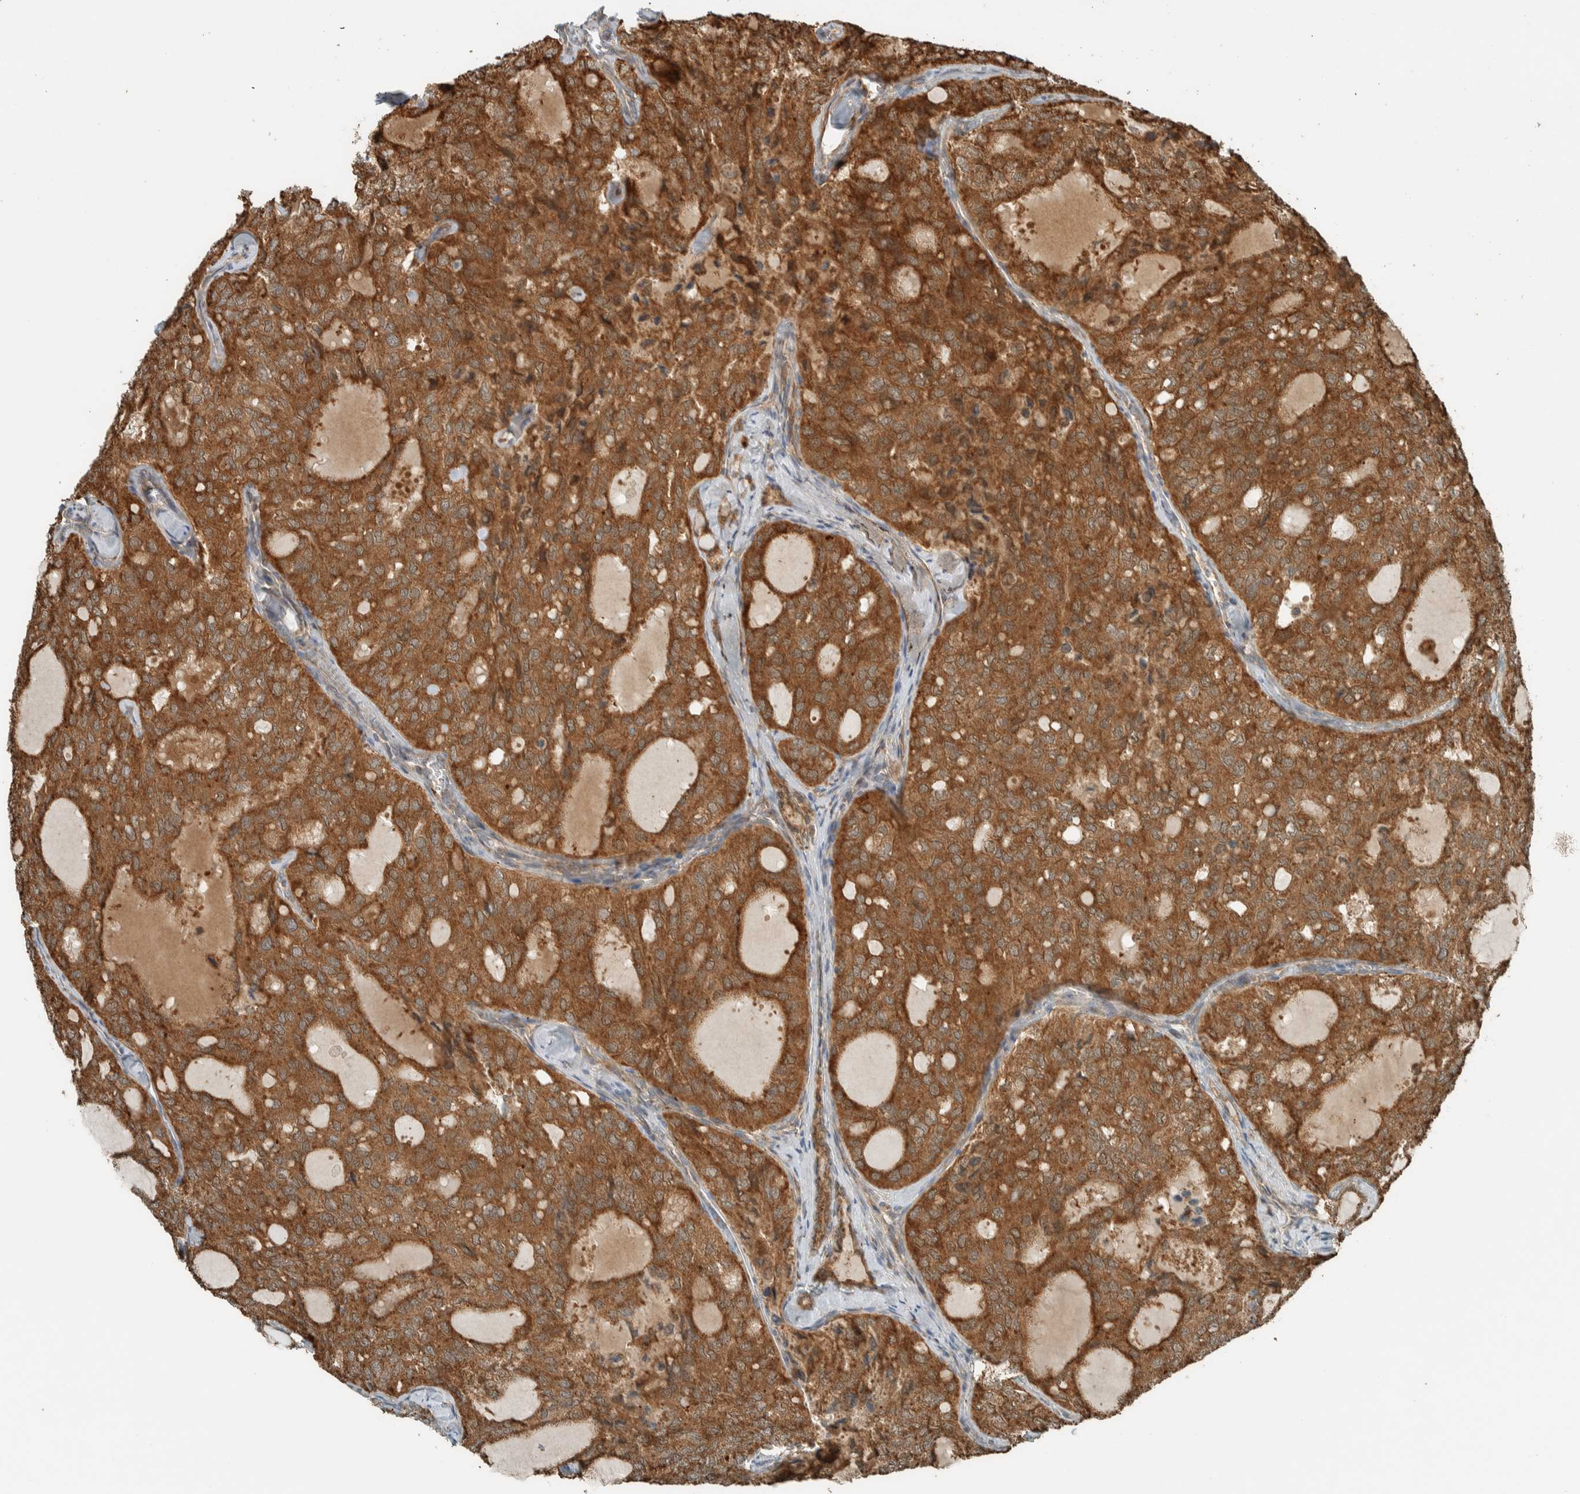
{"staining": {"intensity": "moderate", "quantity": ">75%", "location": "cytoplasmic/membranous"}, "tissue": "thyroid cancer", "cell_type": "Tumor cells", "image_type": "cancer", "snomed": [{"axis": "morphology", "description": "Follicular adenoma carcinoma, NOS"}, {"axis": "topography", "description": "Thyroid gland"}], "caption": "Human thyroid cancer (follicular adenoma carcinoma) stained with a brown dye demonstrates moderate cytoplasmic/membranous positive staining in approximately >75% of tumor cells.", "gene": "EXOC7", "patient": {"sex": "male", "age": 75}}